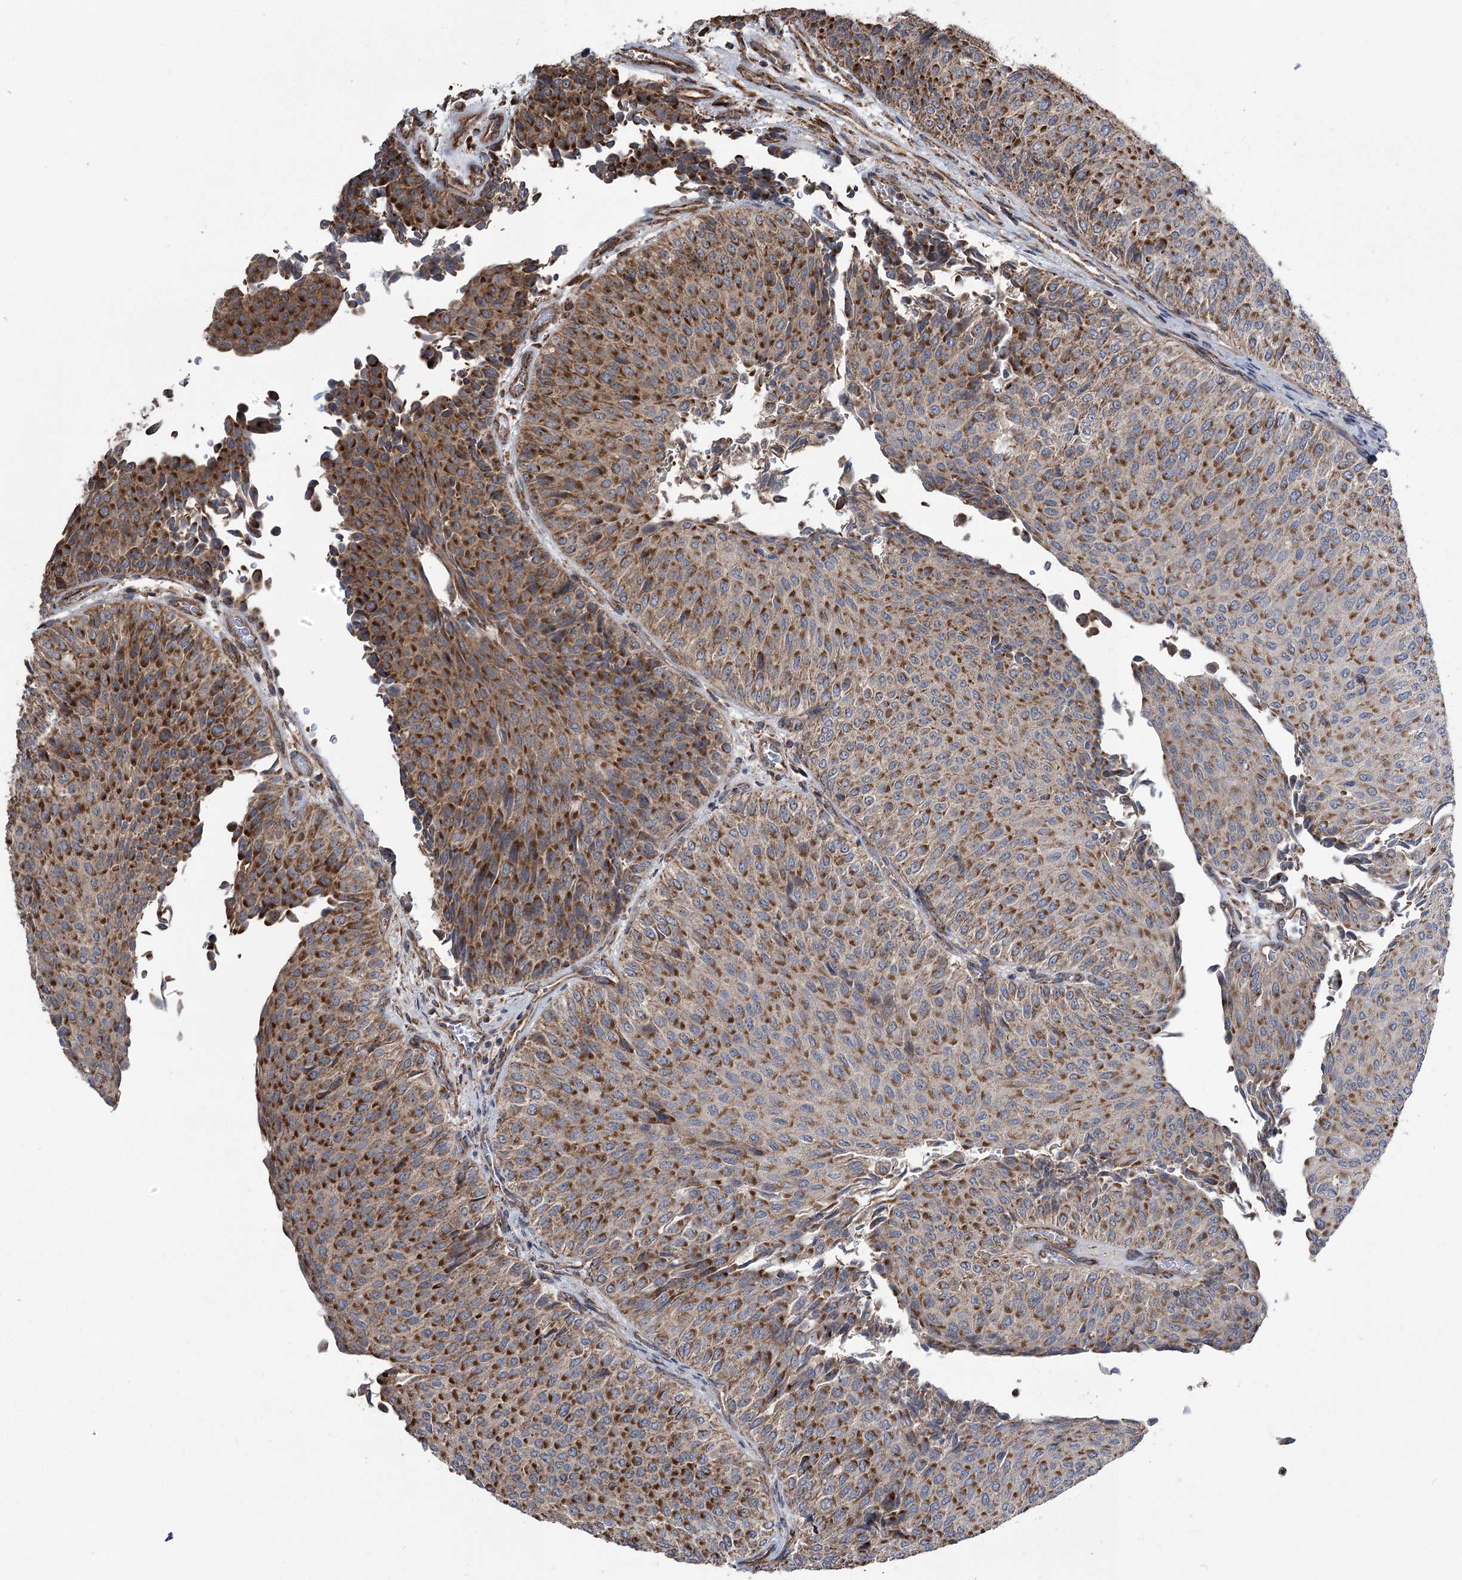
{"staining": {"intensity": "strong", "quantity": ">75%", "location": "cytoplasmic/membranous"}, "tissue": "urothelial cancer", "cell_type": "Tumor cells", "image_type": "cancer", "snomed": [{"axis": "morphology", "description": "Urothelial carcinoma, Low grade"}, {"axis": "topography", "description": "Urinary bladder"}], "caption": "Protein expression analysis of low-grade urothelial carcinoma reveals strong cytoplasmic/membranous staining in about >75% of tumor cells.", "gene": "RWDD4", "patient": {"sex": "male", "age": 78}}